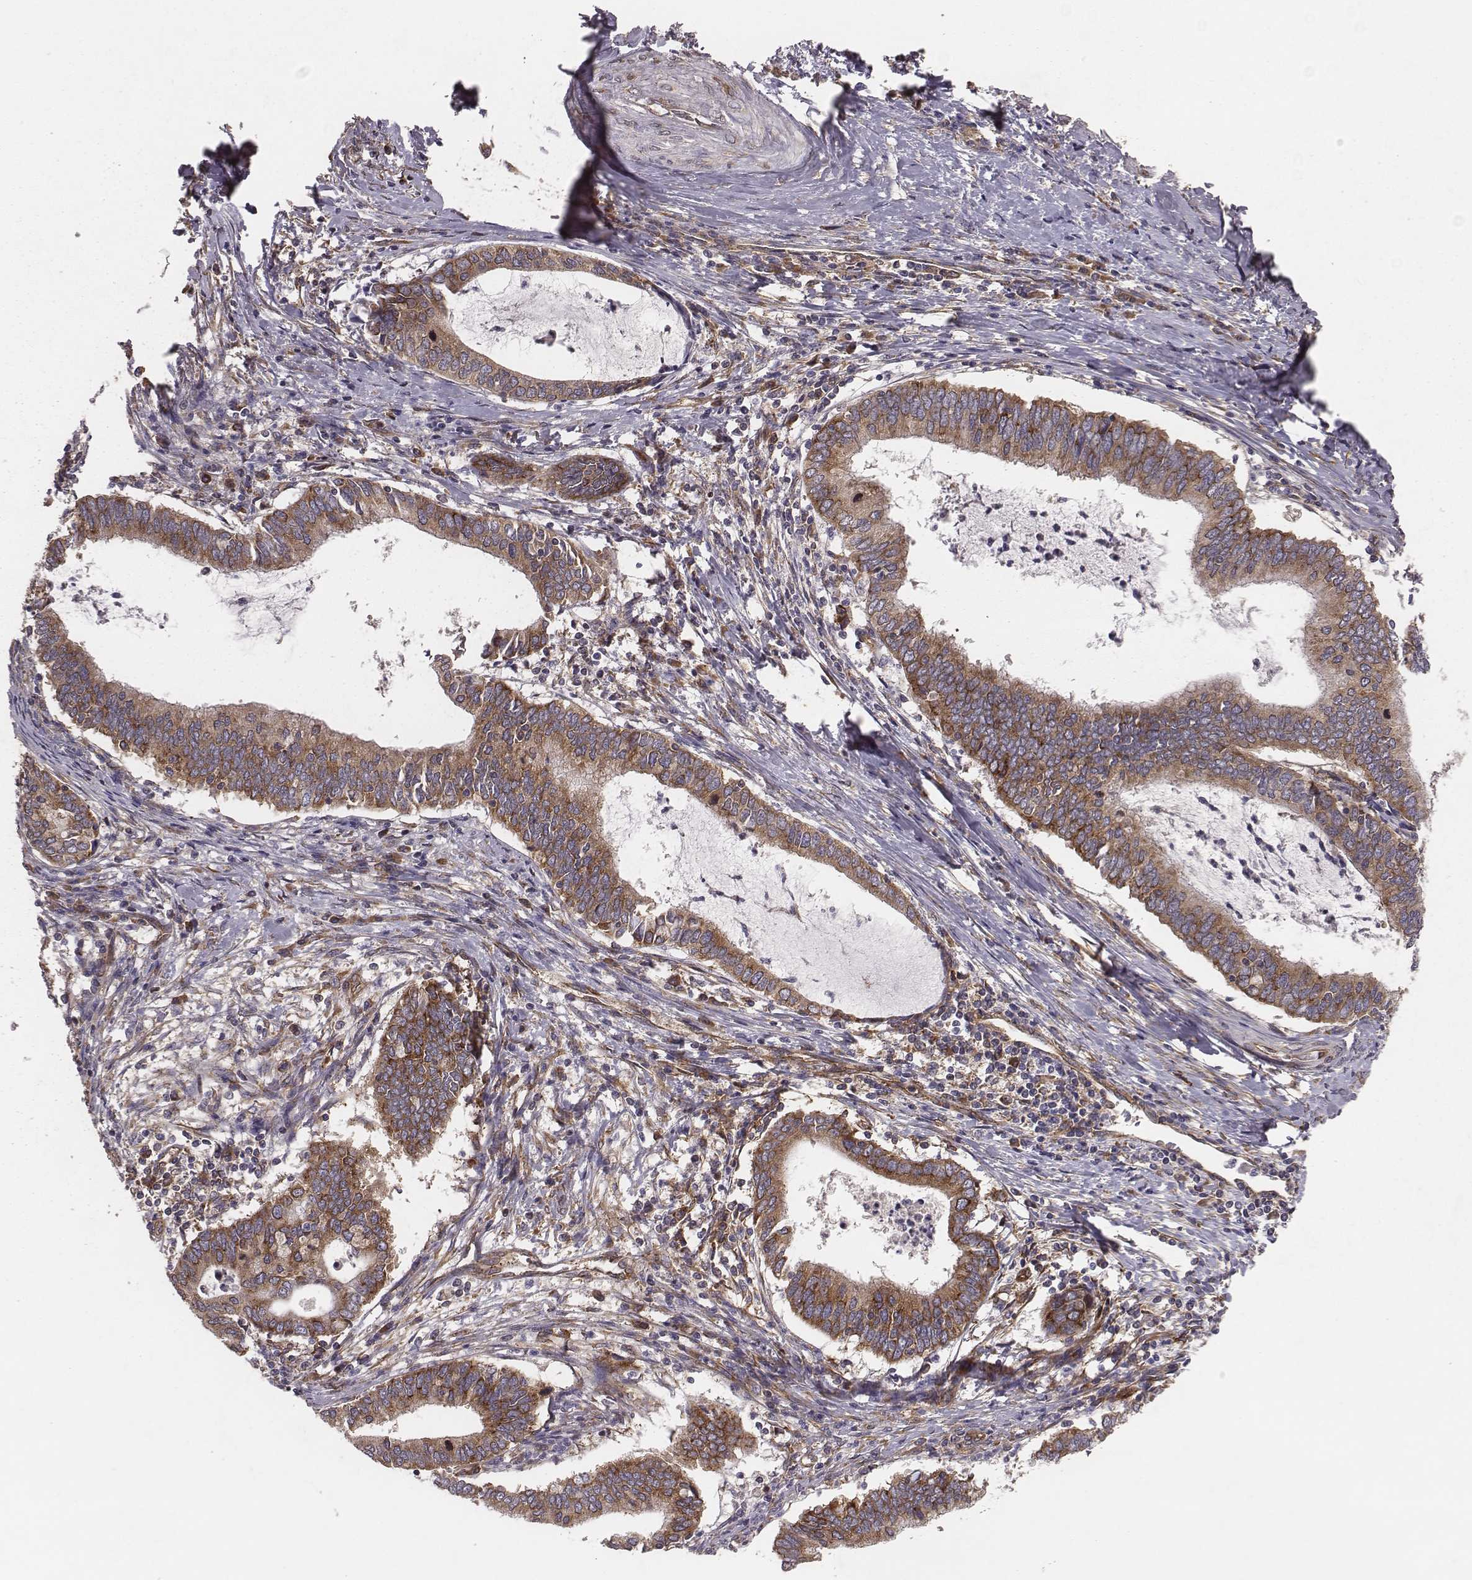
{"staining": {"intensity": "moderate", "quantity": ">75%", "location": "cytoplasmic/membranous"}, "tissue": "cervical cancer", "cell_type": "Tumor cells", "image_type": "cancer", "snomed": [{"axis": "morphology", "description": "Adenocarcinoma, NOS"}, {"axis": "topography", "description": "Cervix"}], "caption": "A medium amount of moderate cytoplasmic/membranous staining is seen in about >75% of tumor cells in cervical adenocarcinoma tissue.", "gene": "TXLNA", "patient": {"sex": "female", "age": 42}}